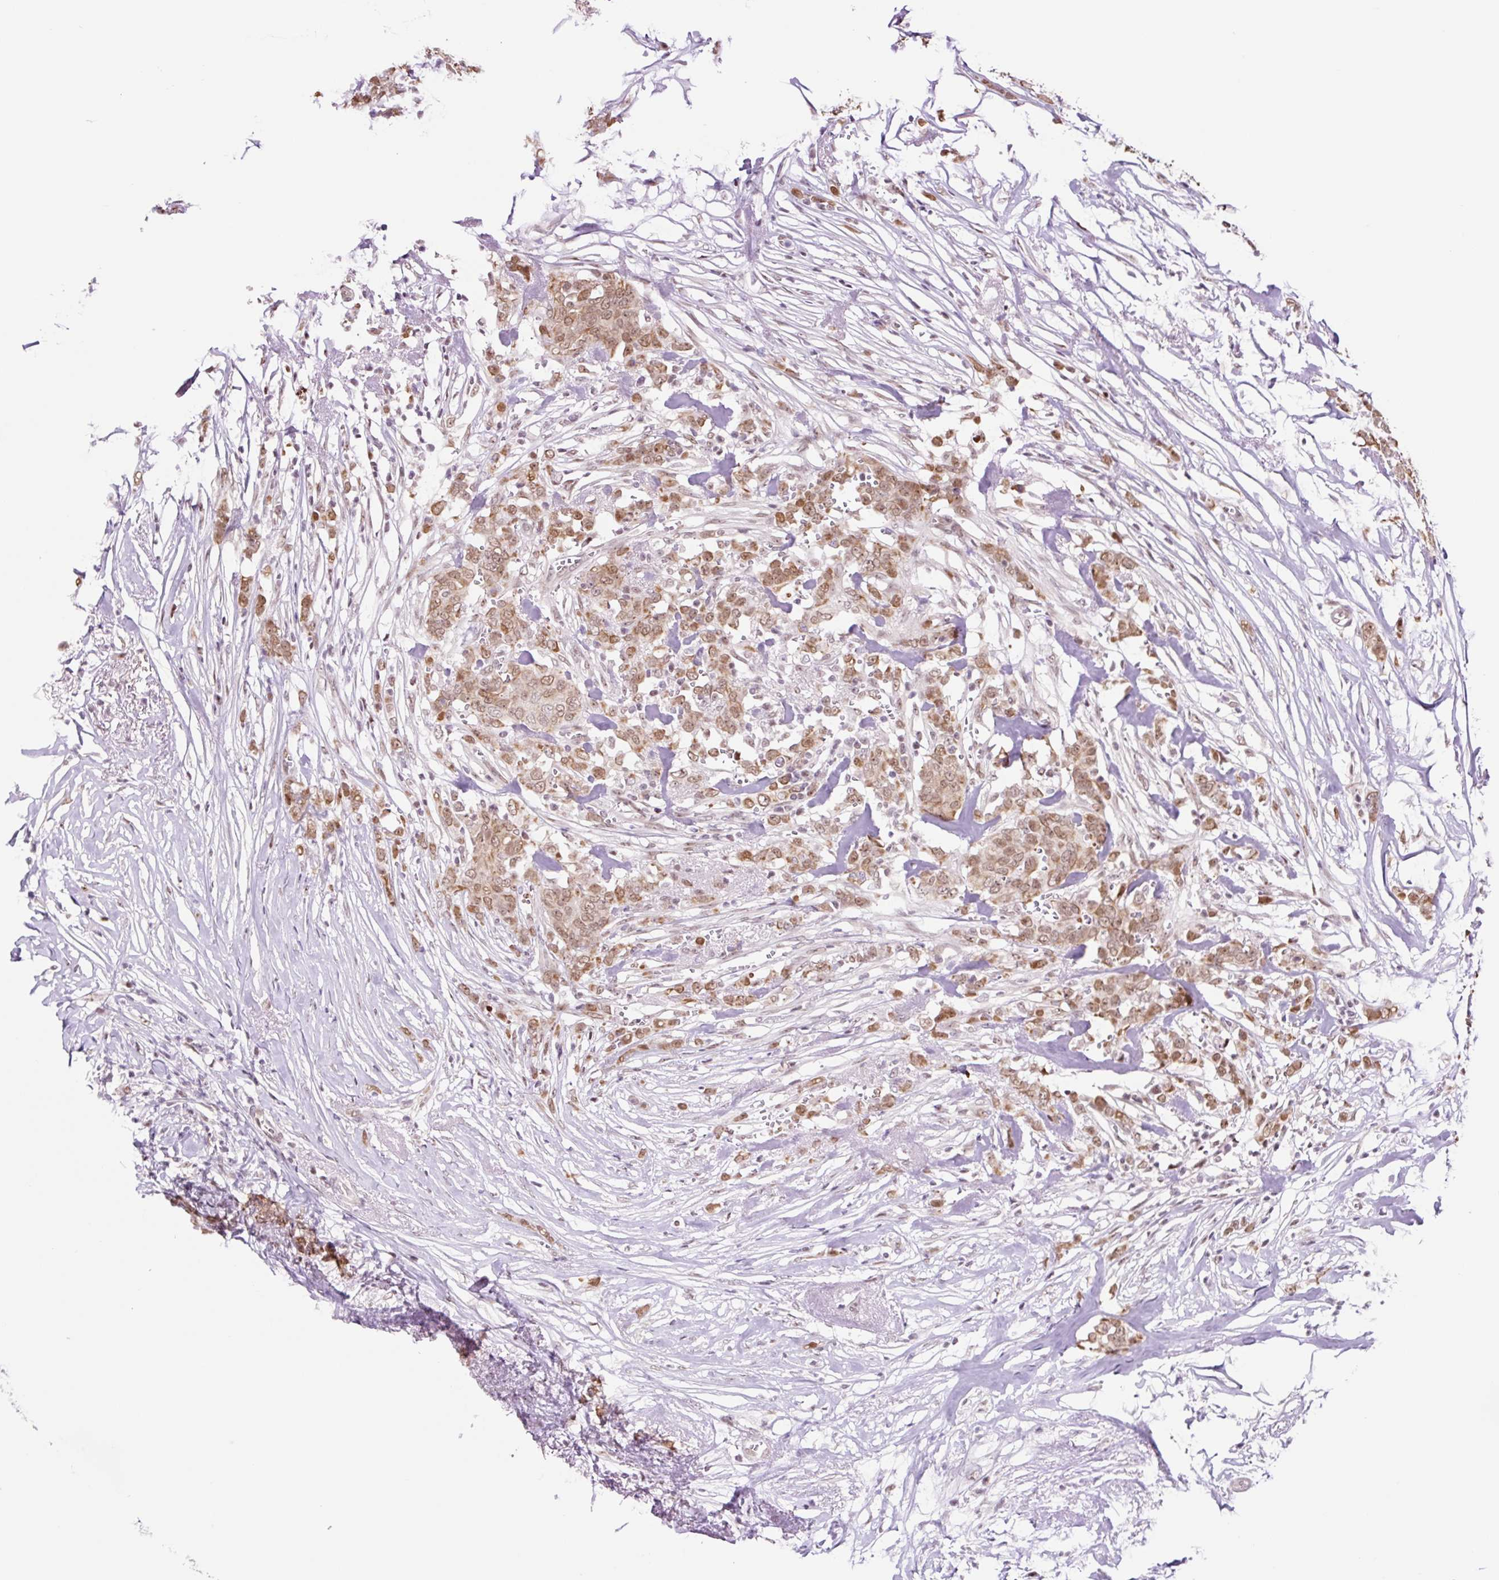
{"staining": {"intensity": "moderate", "quantity": ">75%", "location": "nuclear"}, "tissue": "breast cancer", "cell_type": "Tumor cells", "image_type": "cancer", "snomed": [{"axis": "morphology", "description": "Lobular carcinoma"}, {"axis": "topography", "description": "Breast"}], "caption": "Immunohistochemistry photomicrograph of human breast lobular carcinoma stained for a protein (brown), which exhibits medium levels of moderate nuclear staining in about >75% of tumor cells.", "gene": "TAF1A", "patient": {"sex": "female", "age": 91}}